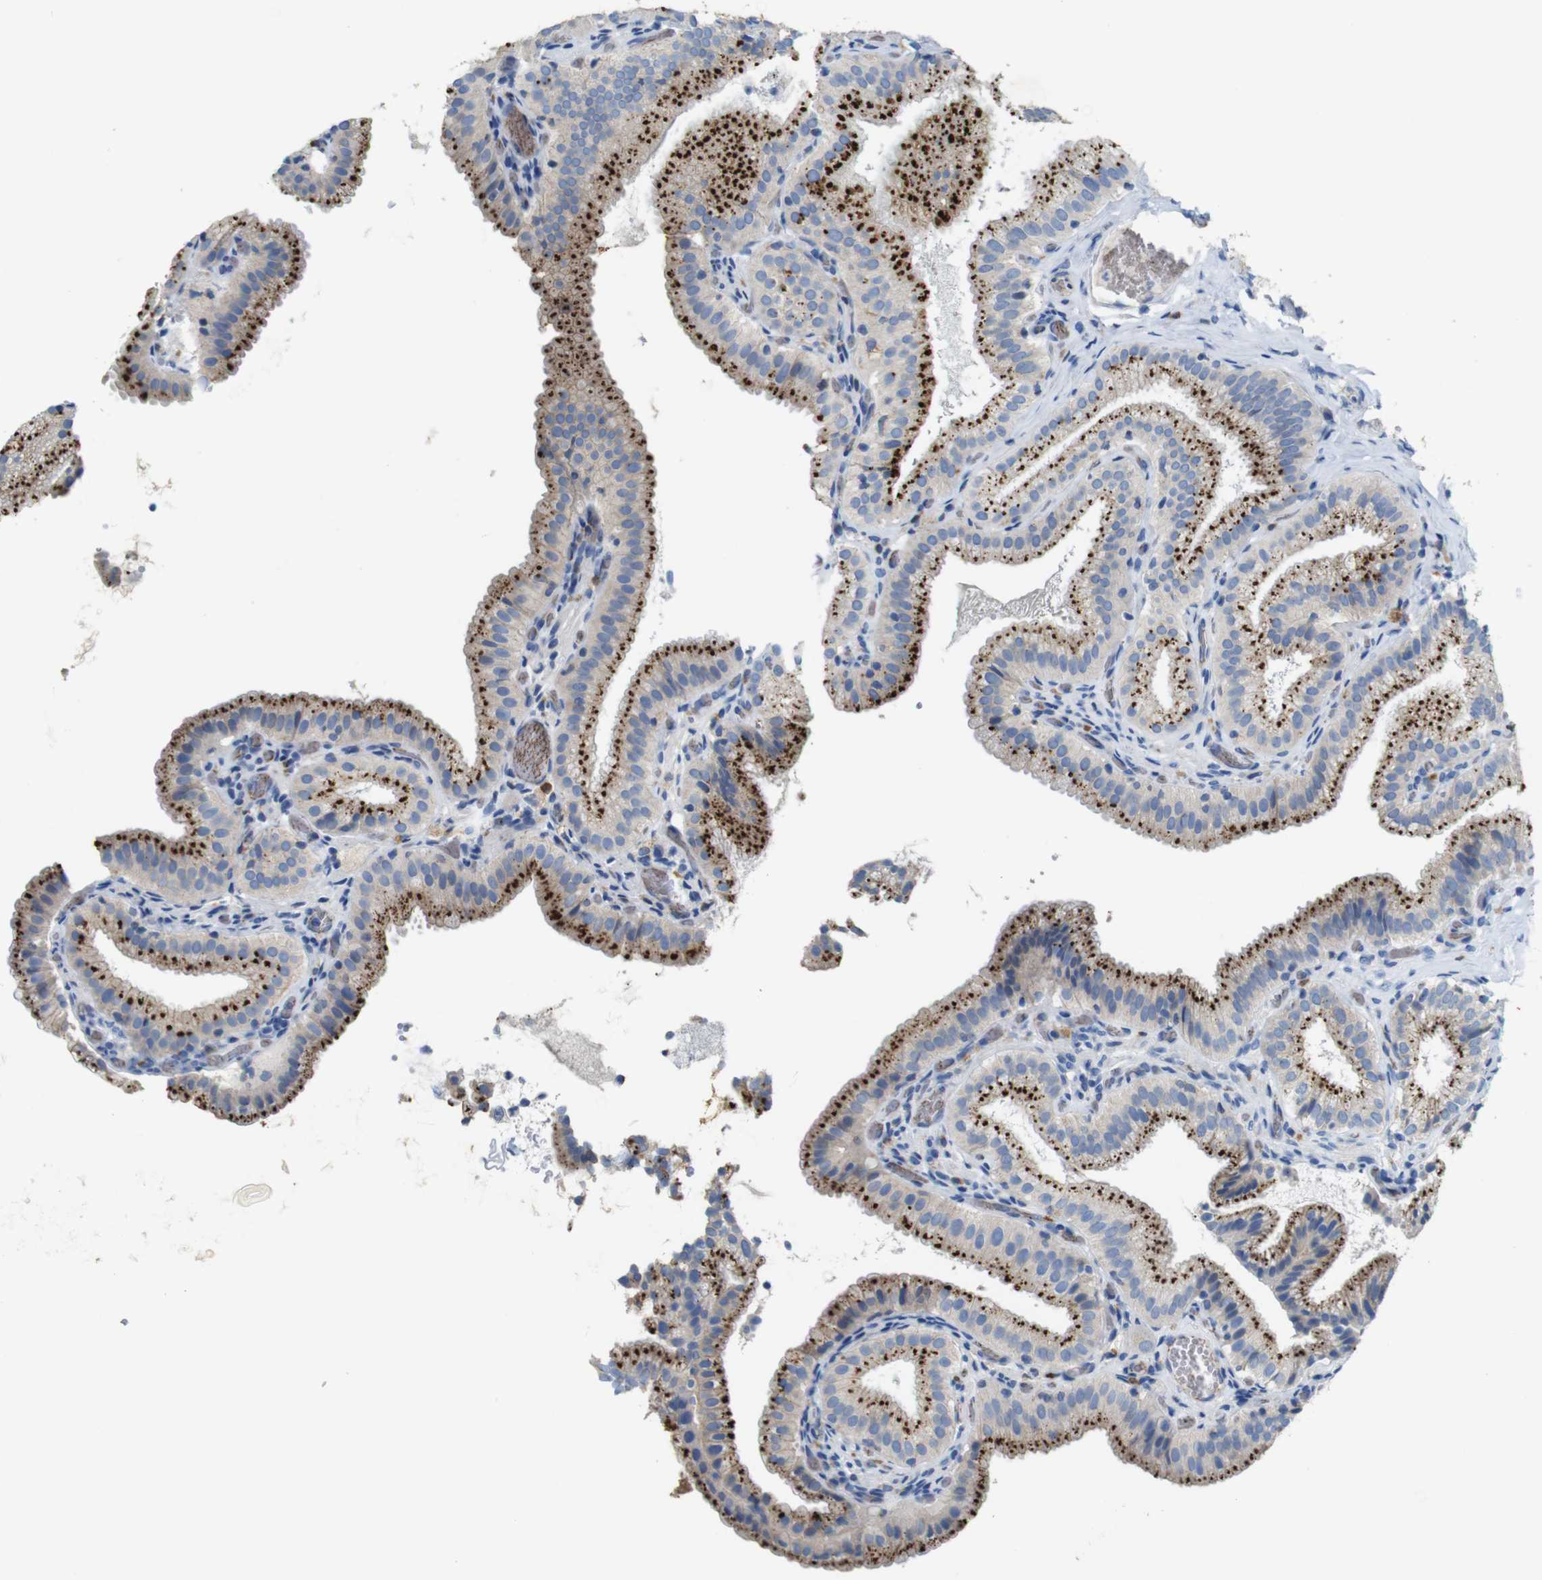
{"staining": {"intensity": "moderate", "quantity": ">75%", "location": "cytoplasmic/membranous"}, "tissue": "gallbladder", "cell_type": "Glandular cells", "image_type": "normal", "snomed": [{"axis": "morphology", "description": "Normal tissue, NOS"}, {"axis": "topography", "description": "Gallbladder"}], "caption": "Protein analysis of benign gallbladder shows moderate cytoplasmic/membranous staining in about >75% of glandular cells.", "gene": "NHLRC3", "patient": {"sex": "male", "age": 54}}